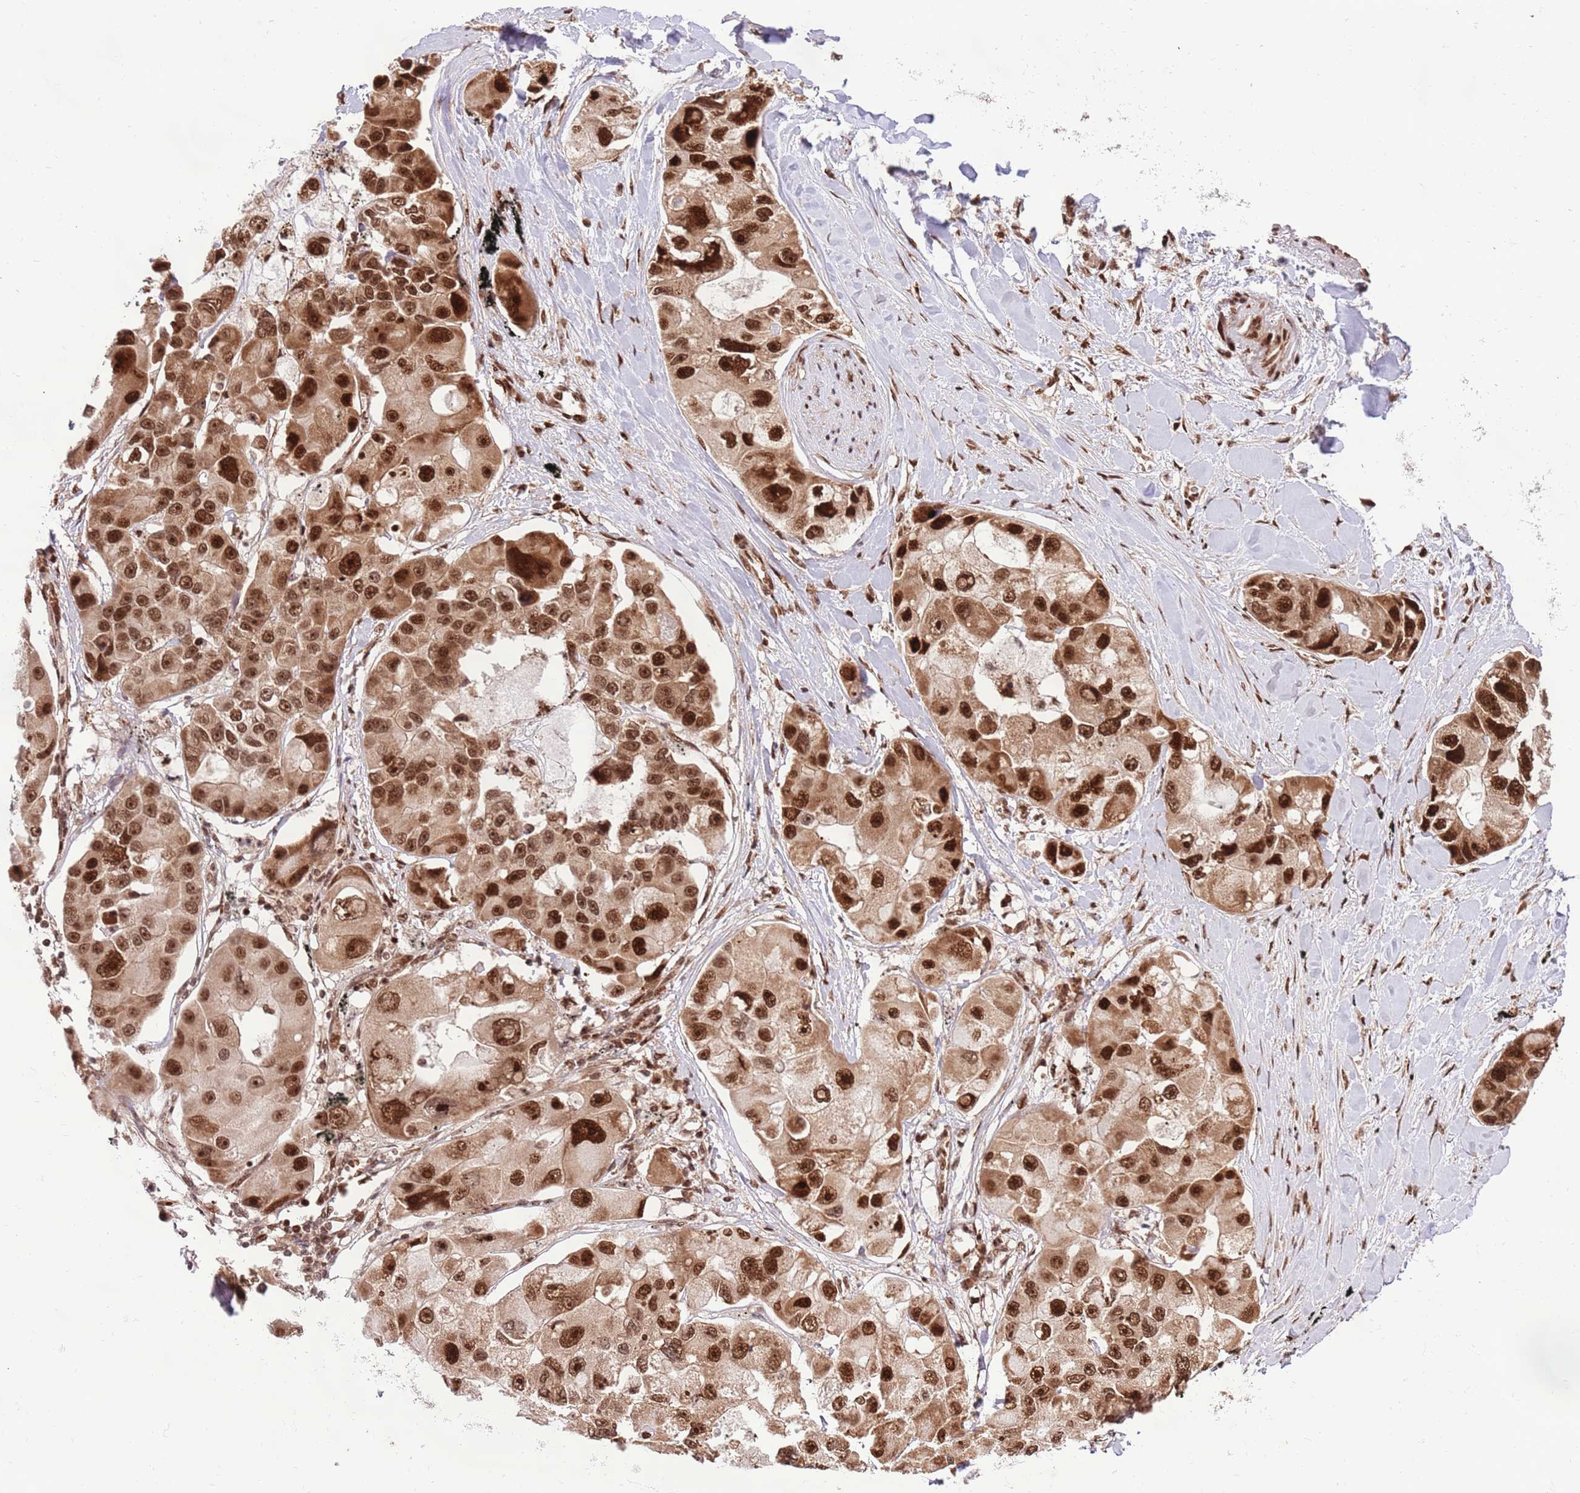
{"staining": {"intensity": "strong", "quantity": ">75%", "location": "cytoplasmic/membranous,nuclear"}, "tissue": "lung cancer", "cell_type": "Tumor cells", "image_type": "cancer", "snomed": [{"axis": "morphology", "description": "Adenocarcinoma, NOS"}, {"axis": "topography", "description": "Lung"}], "caption": "Tumor cells reveal strong cytoplasmic/membranous and nuclear positivity in approximately >75% of cells in adenocarcinoma (lung).", "gene": "RIF1", "patient": {"sex": "female", "age": 54}}